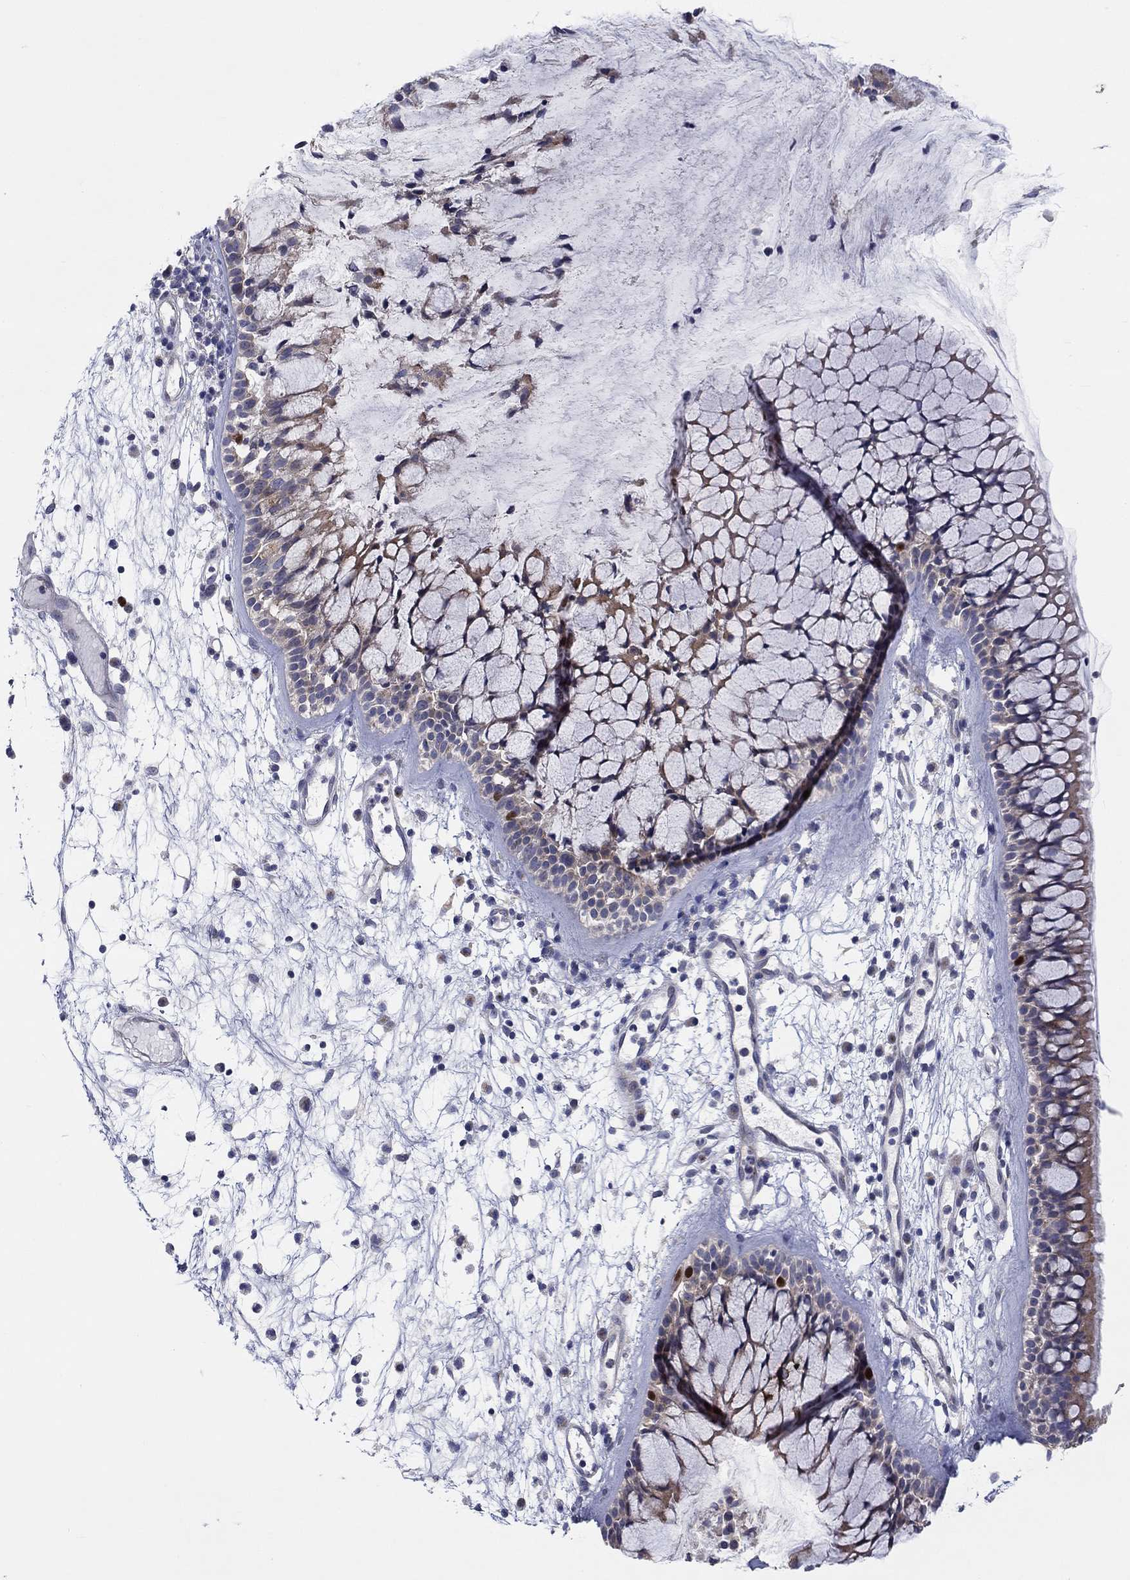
{"staining": {"intensity": "strong", "quantity": "<25%", "location": "nuclear"}, "tissue": "nasopharynx", "cell_type": "Respiratory epithelial cells", "image_type": "normal", "snomed": [{"axis": "morphology", "description": "Normal tissue, NOS"}, {"axis": "topography", "description": "Nasopharynx"}], "caption": "Immunohistochemical staining of benign human nasopharynx displays medium levels of strong nuclear expression in approximately <25% of respiratory epithelial cells.", "gene": "PRC1", "patient": {"sex": "male", "age": 77}}